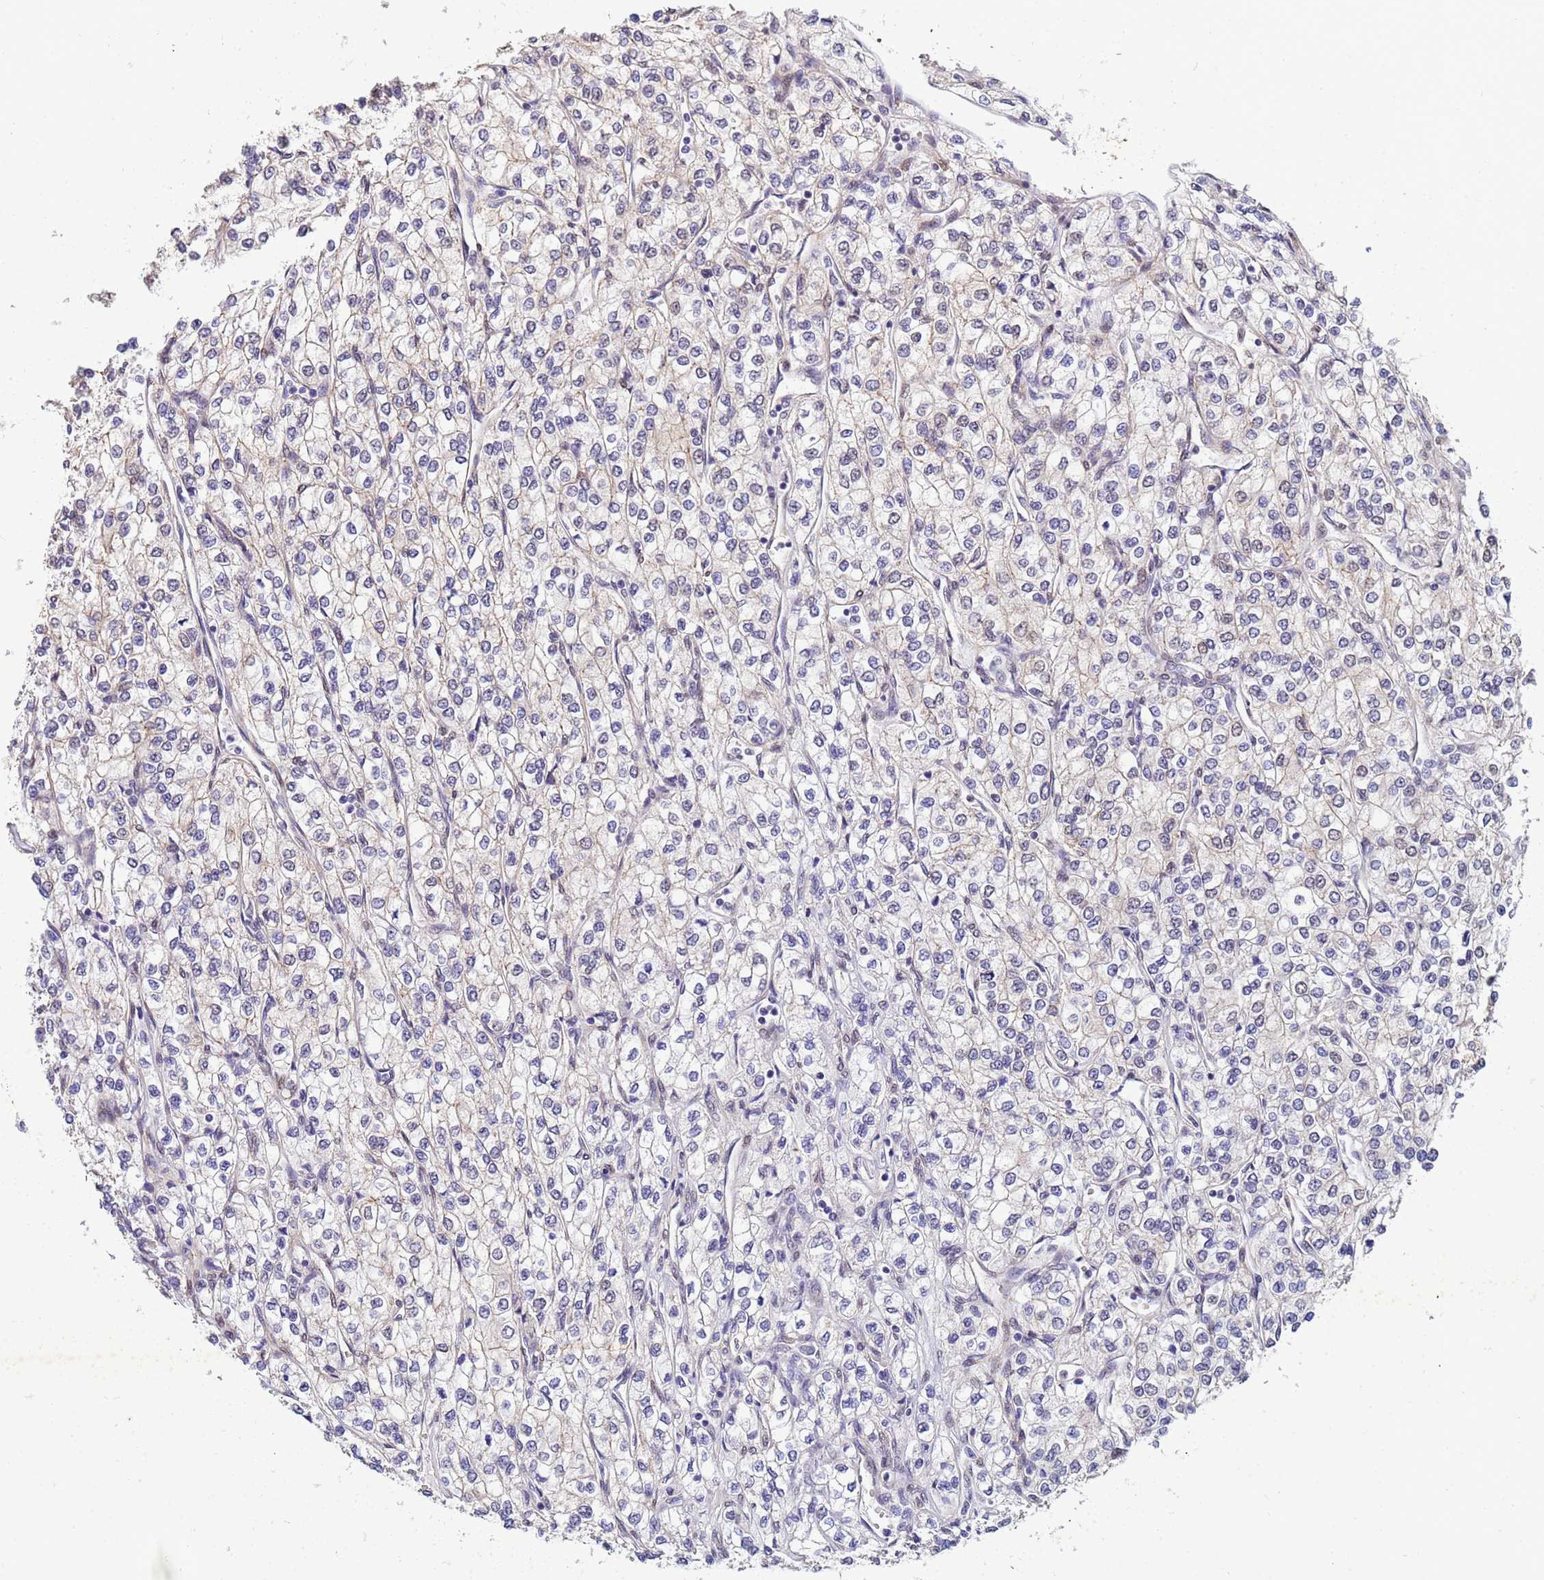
{"staining": {"intensity": "negative", "quantity": "none", "location": "none"}, "tissue": "renal cancer", "cell_type": "Tumor cells", "image_type": "cancer", "snomed": [{"axis": "morphology", "description": "Adenocarcinoma, NOS"}, {"axis": "topography", "description": "Kidney"}], "caption": "Immunohistochemistry image of adenocarcinoma (renal) stained for a protein (brown), which displays no staining in tumor cells.", "gene": "TRIP6", "patient": {"sex": "male", "age": 80}}